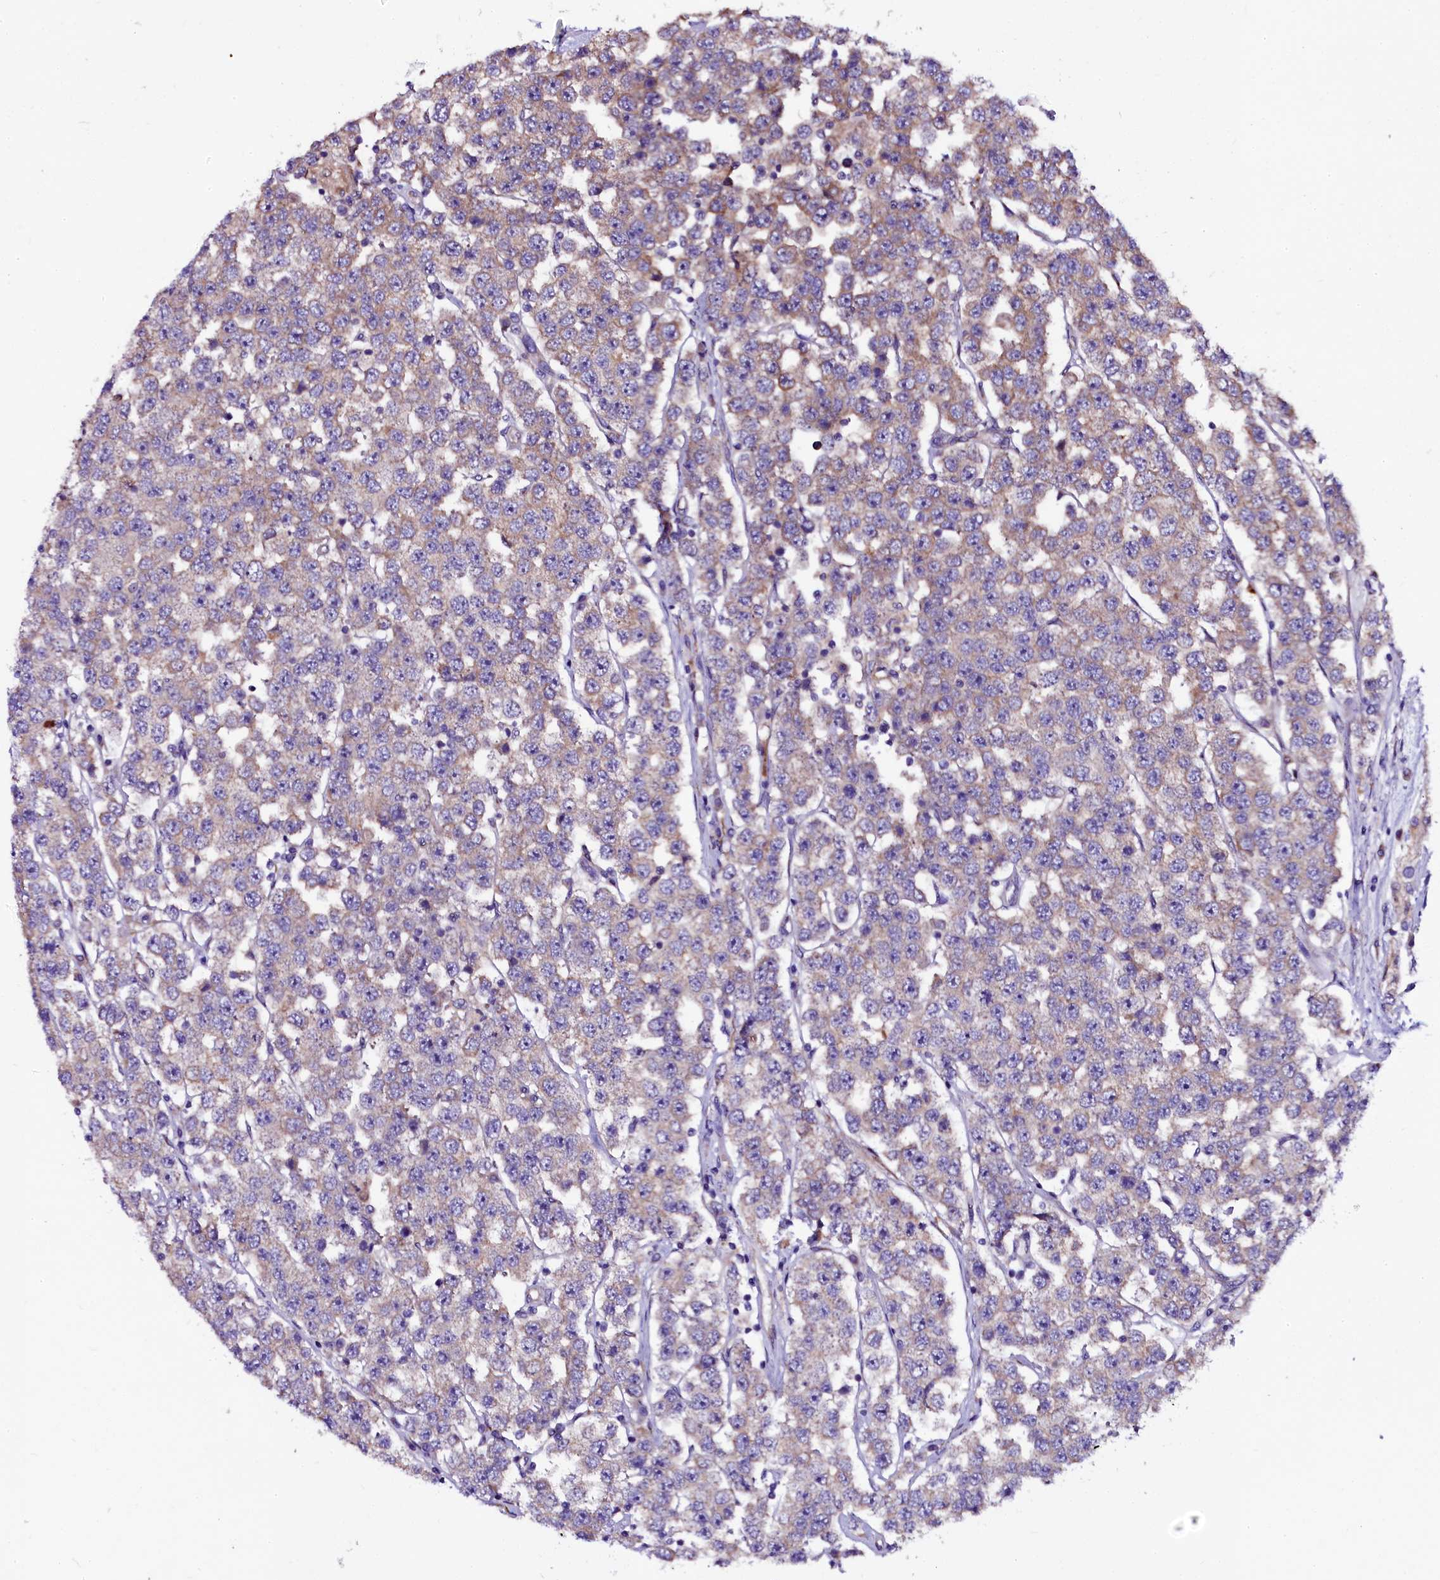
{"staining": {"intensity": "negative", "quantity": "none", "location": "none"}, "tissue": "testis cancer", "cell_type": "Tumor cells", "image_type": "cancer", "snomed": [{"axis": "morphology", "description": "Seminoma, NOS"}, {"axis": "topography", "description": "Testis"}], "caption": "This is an IHC micrograph of seminoma (testis). There is no staining in tumor cells.", "gene": "N4BP1", "patient": {"sex": "male", "age": 28}}